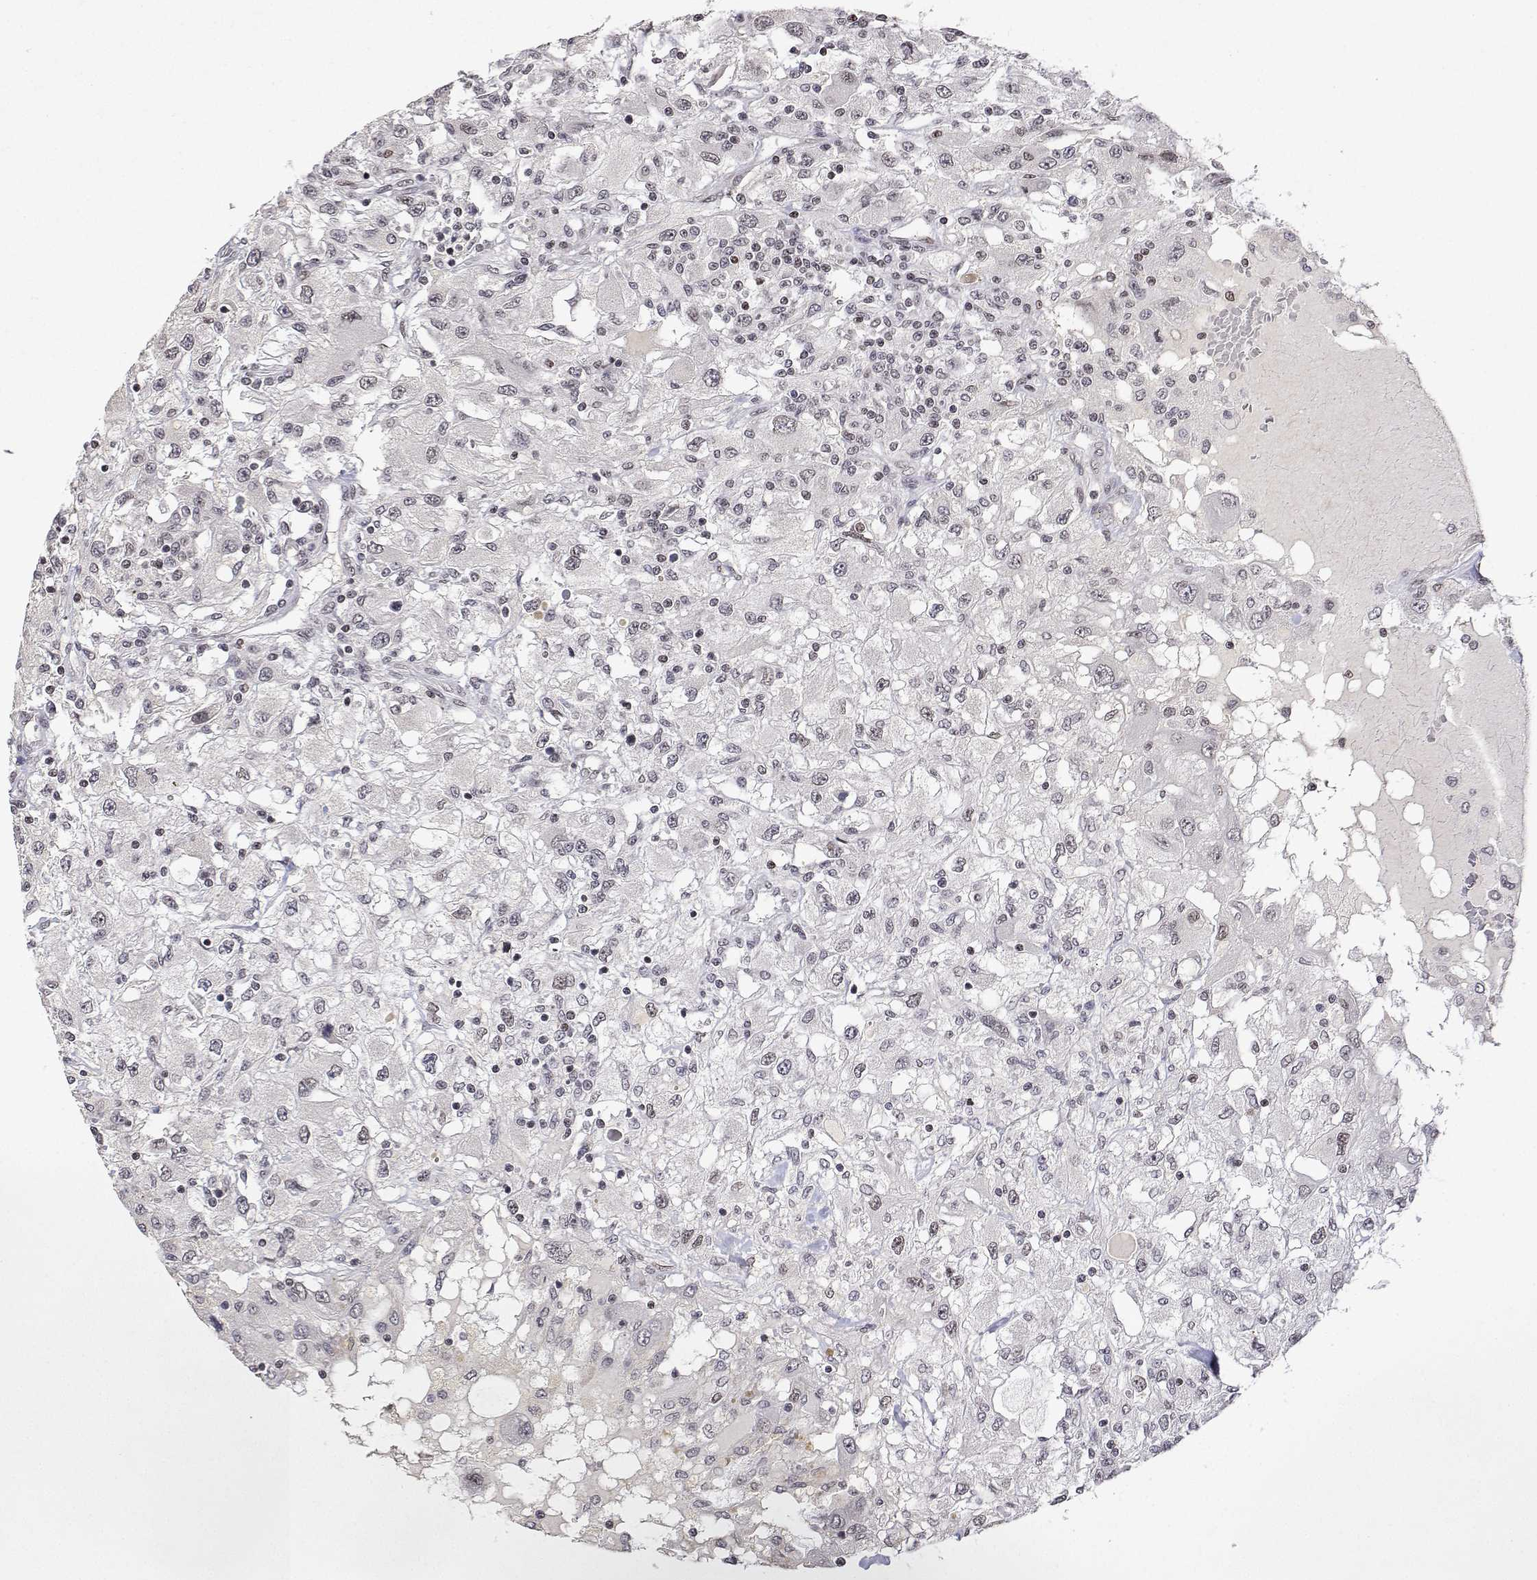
{"staining": {"intensity": "weak", "quantity": "<25%", "location": "nuclear"}, "tissue": "renal cancer", "cell_type": "Tumor cells", "image_type": "cancer", "snomed": [{"axis": "morphology", "description": "Adenocarcinoma, NOS"}, {"axis": "topography", "description": "Kidney"}], "caption": "Immunohistochemistry (IHC) of human renal adenocarcinoma exhibits no positivity in tumor cells. Nuclei are stained in blue.", "gene": "XPC", "patient": {"sex": "female", "age": 67}}